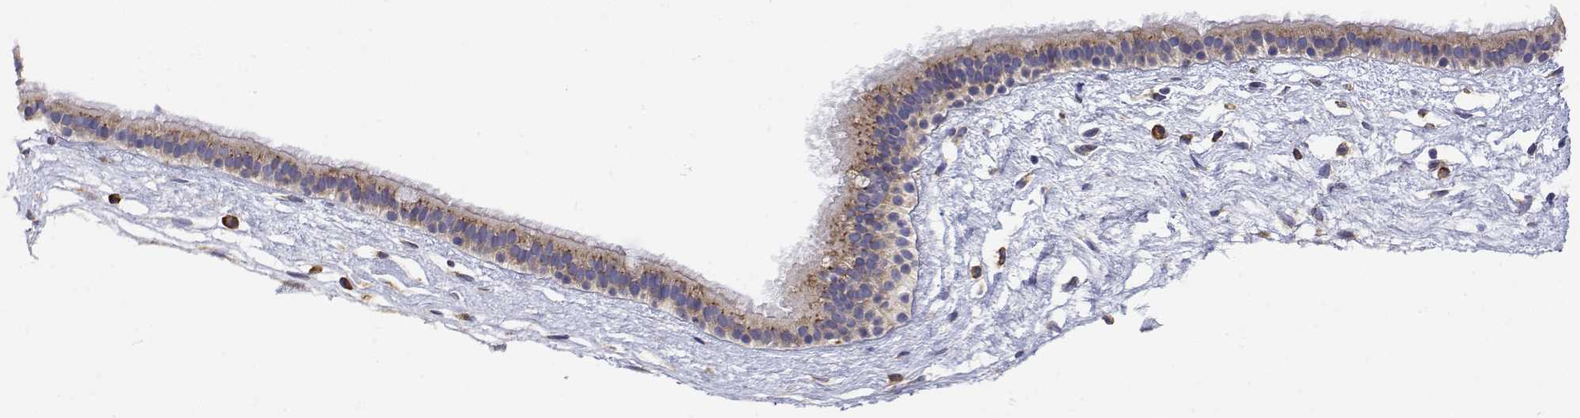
{"staining": {"intensity": "moderate", "quantity": ">75%", "location": "cytoplasmic/membranous"}, "tissue": "nasopharynx", "cell_type": "Respiratory epithelial cells", "image_type": "normal", "snomed": [{"axis": "morphology", "description": "Normal tissue, NOS"}, {"axis": "topography", "description": "Nasopharynx"}], "caption": "The image shows a brown stain indicating the presence of a protein in the cytoplasmic/membranous of respiratory epithelial cells in nasopharynx. The staining was performed using DAB (3,3'-diaminobenzidine) to visualize the protein expression in brown, while the nuclei were stained in blue with hematoxylin (Magnification: 20x).", "gene": "EEF1G", "patient": {"sex": "male", "age": 24}}